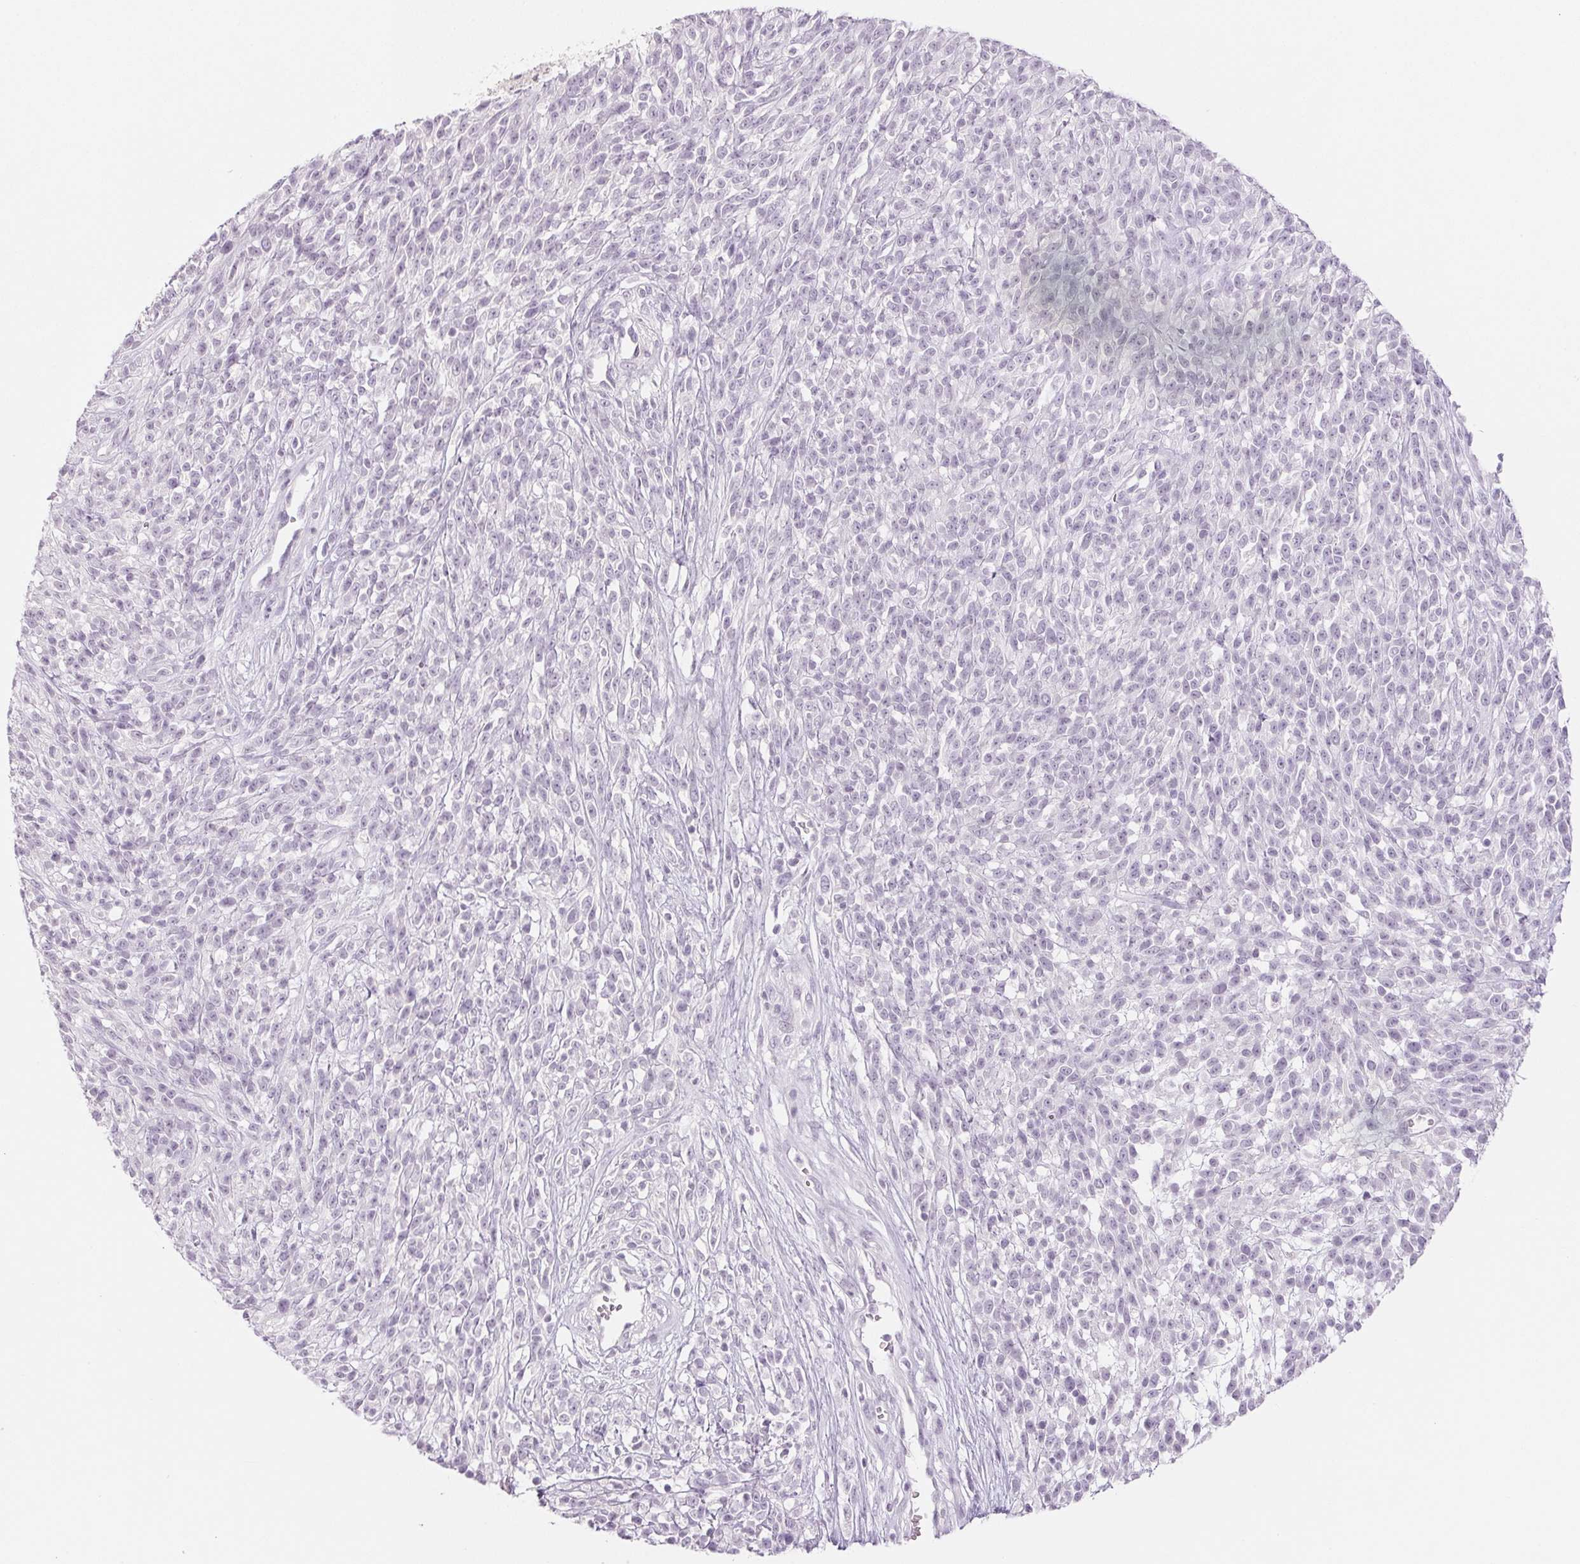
{"staining": {"intensity": "negative", "quantity": "none", "location": "none"}, "tissue": "melanoma", "cell_type": "Tumor cells", "image_type": "cancer", "snomed": [{"axis": "morphology", "description": "Malignant melanoma, NOS"}, {"axis": "topography", "description": "Skin"}, {"axis": "topography", "description": "Skin of trunk"}], "caption": "IHC of melanoma reveals no staining in tumor cells.", "gene": "EHHADH", "patient": {"sex": "male", "age": 74}}